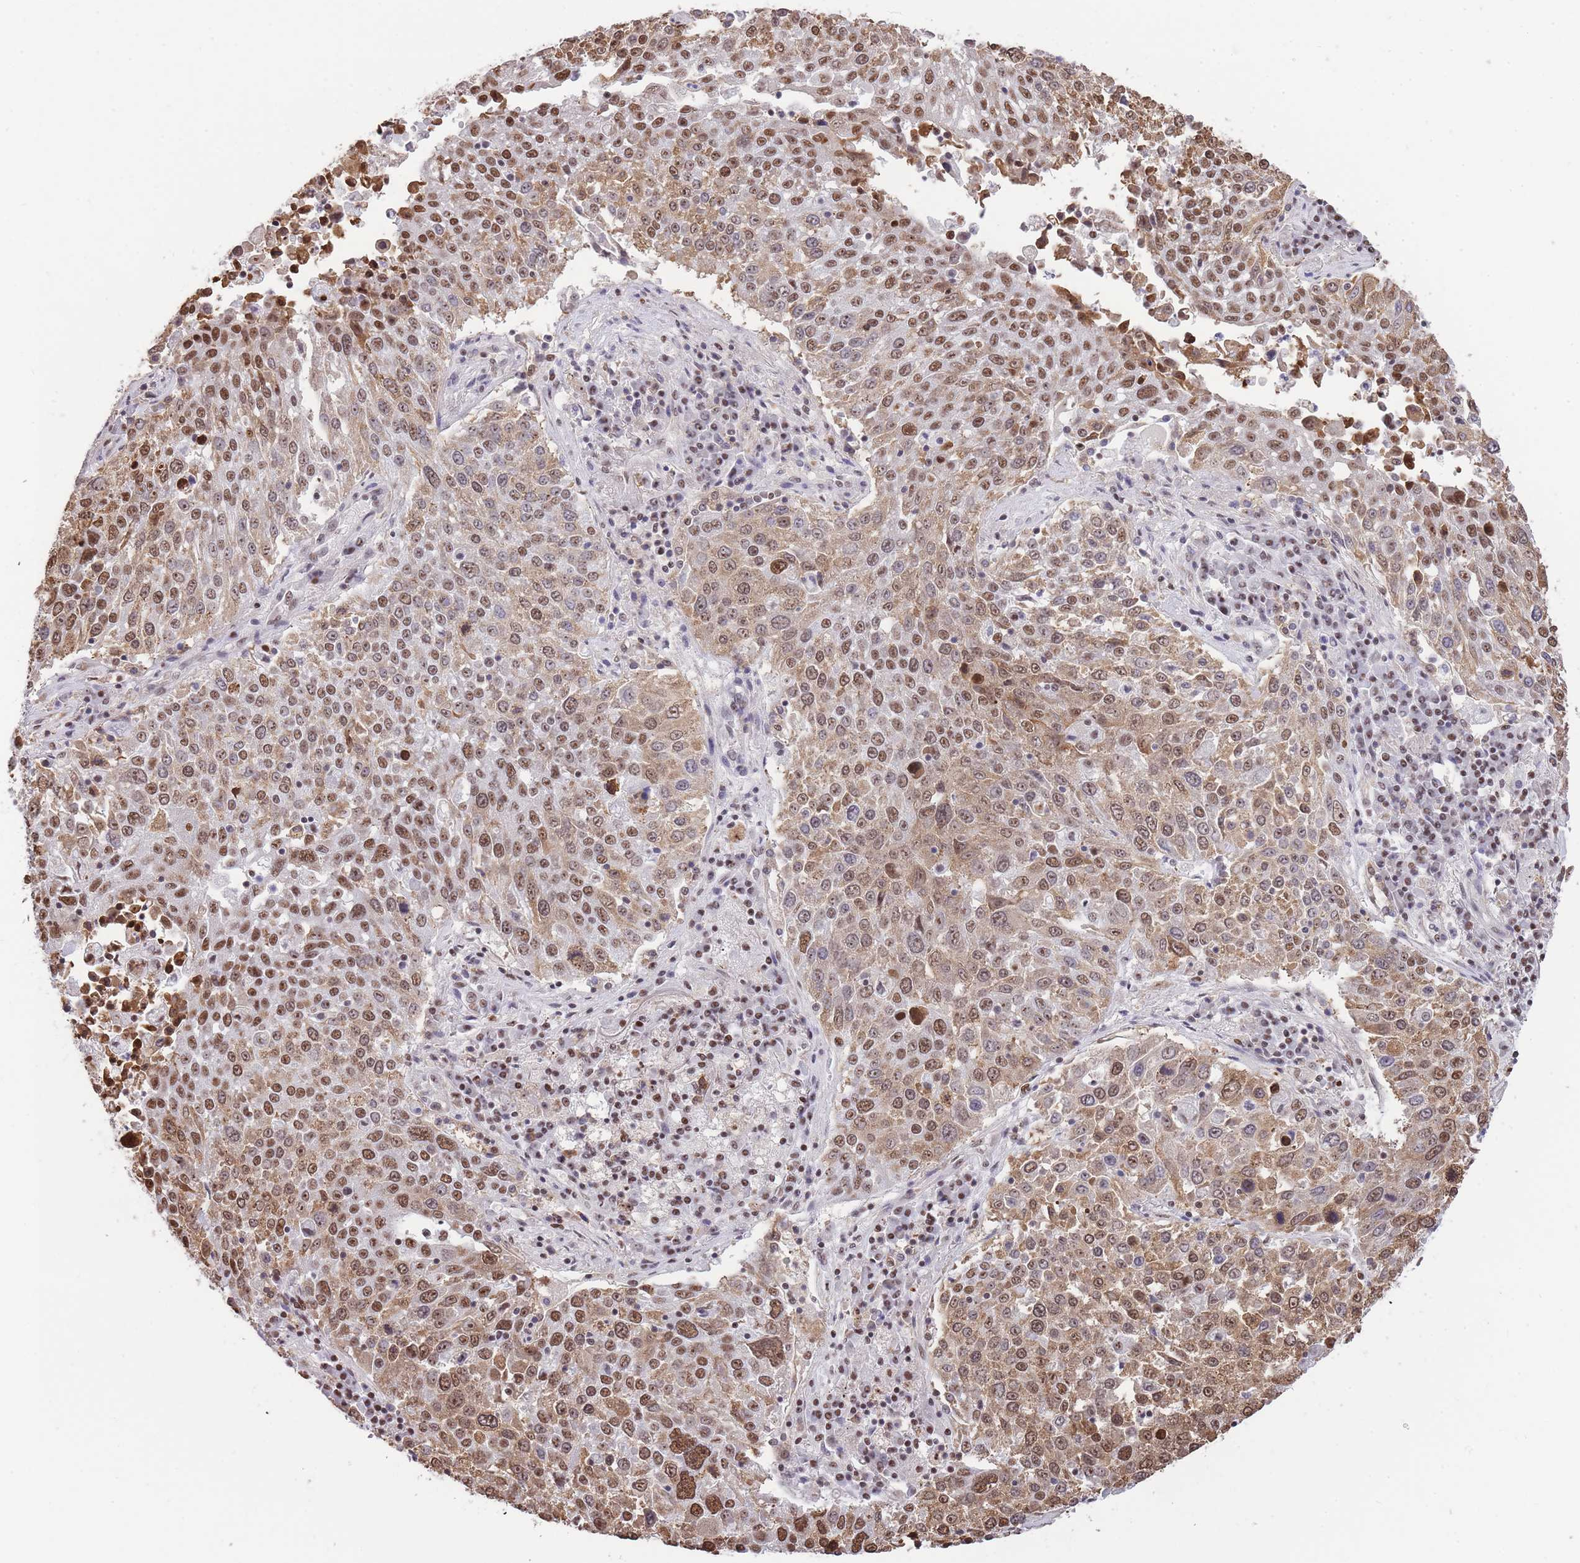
{"staining": {"intensity": "moderate", "quantity": ">75%", "location": "cytoplasmic/membranous,nuclear"}, "tissue": "lung cancer", "cell_type": "Tumor cells", "image_type": "cancer", "snomed": [{"axis": "morphology", "description": "Squamous cell carcinoma, NOS"}, {"axis": "topography", "description": "Lung"}], "caption": "IHC of human lung squamous cell carcinoma exhibits medium levels of moderate cytoplasmic/membranous and nuclear expression in approximately >75% of tumor cells.", "gene": "EVC2", "patient": {"sex": "male", "age": 65}}